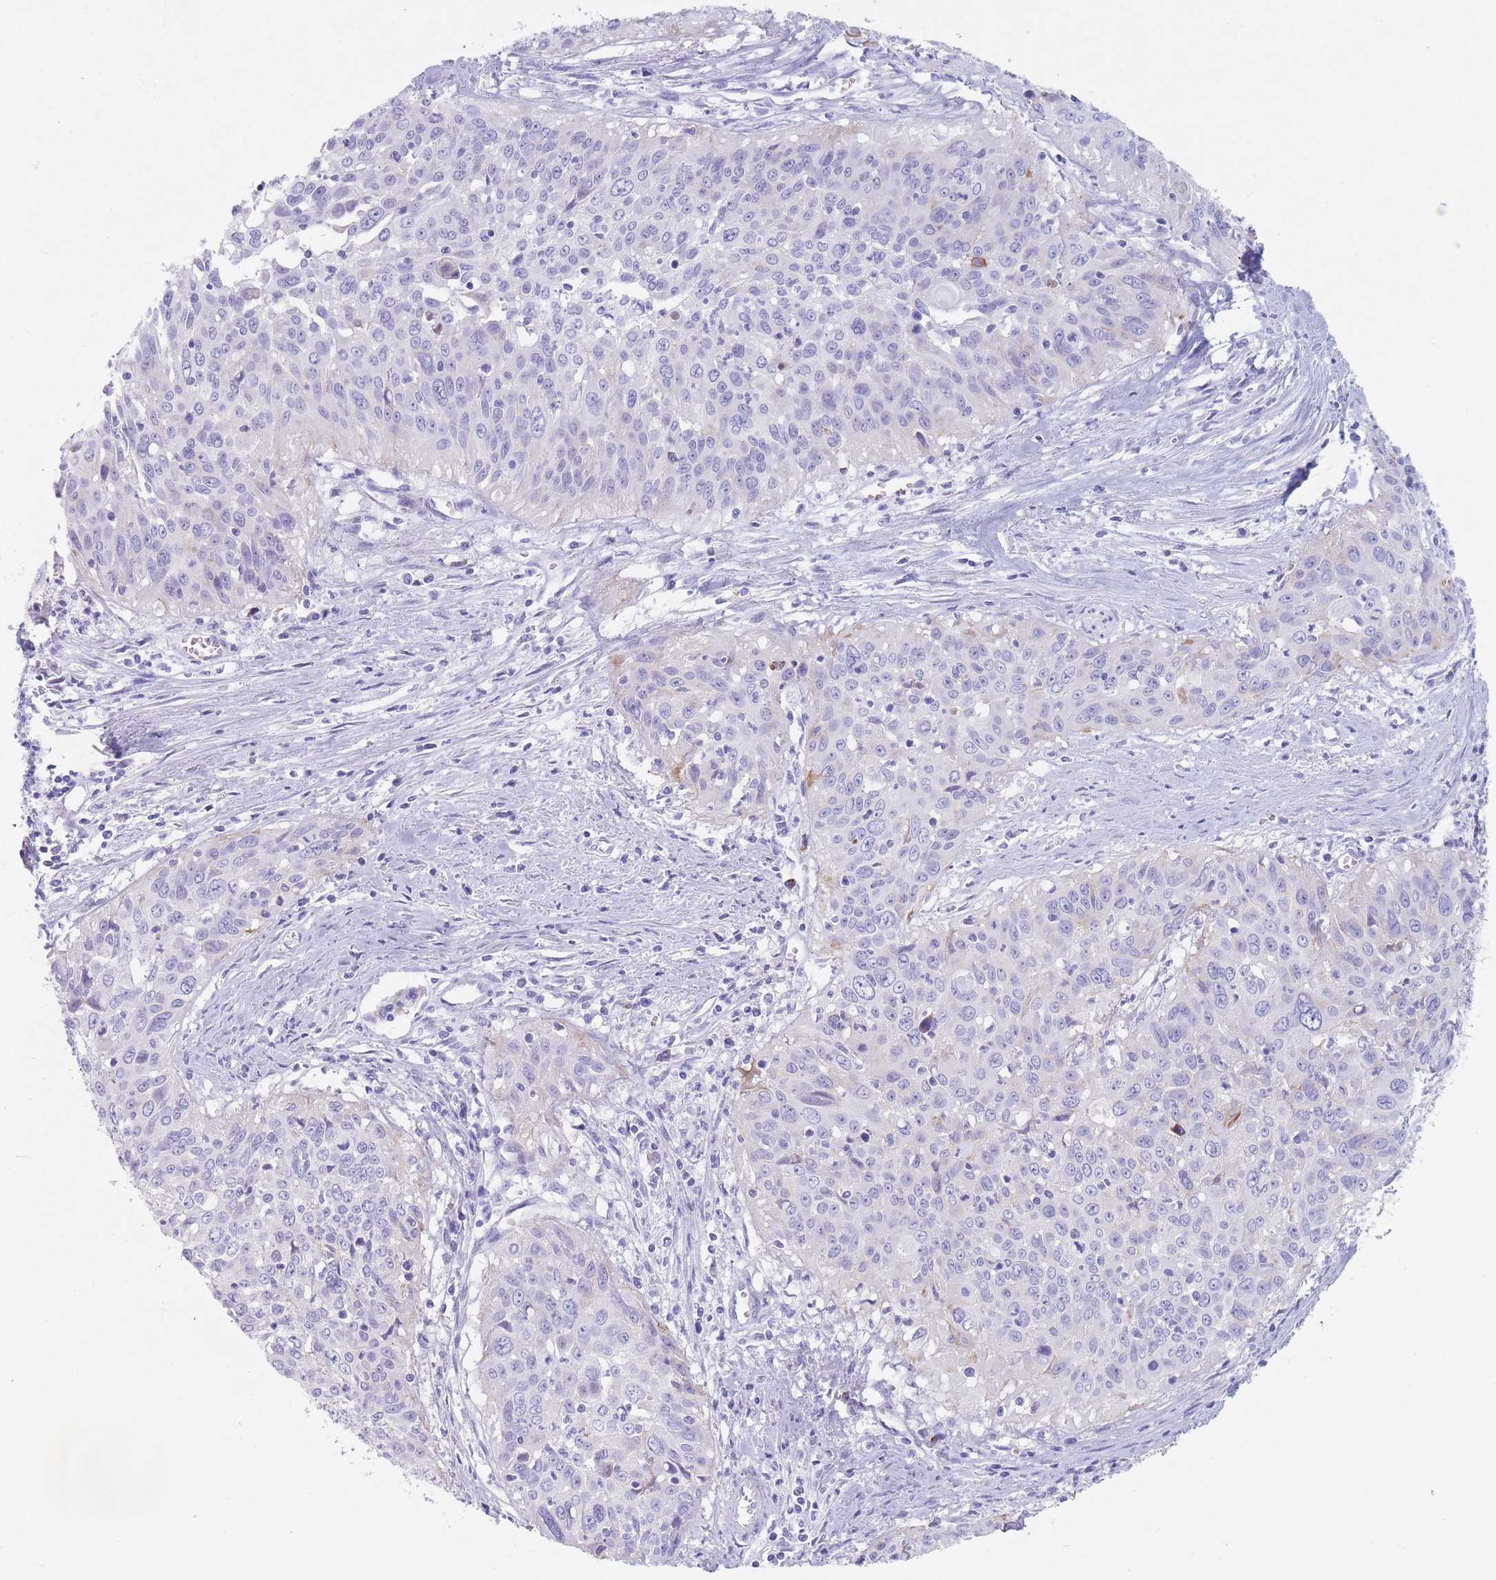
{"staining": {"intensity": "negative", "quantity": "none", "location": "none"}, "tissue": "cervical cancer", "cell_type": "Tumor cells", "image_type": "cancer", "snomed": [{"axis": "morphology", "description": "Squamous cell carcinoma, NOS"}, {"axis": "topography", "description": "Cervix"}], "caption": "Image shows no protein positivity in tumor cells of cervical squamous cell carcinoma tissue.", "gene": "ST3GAL5", "patient": {"sex": "female", "age": 55}}